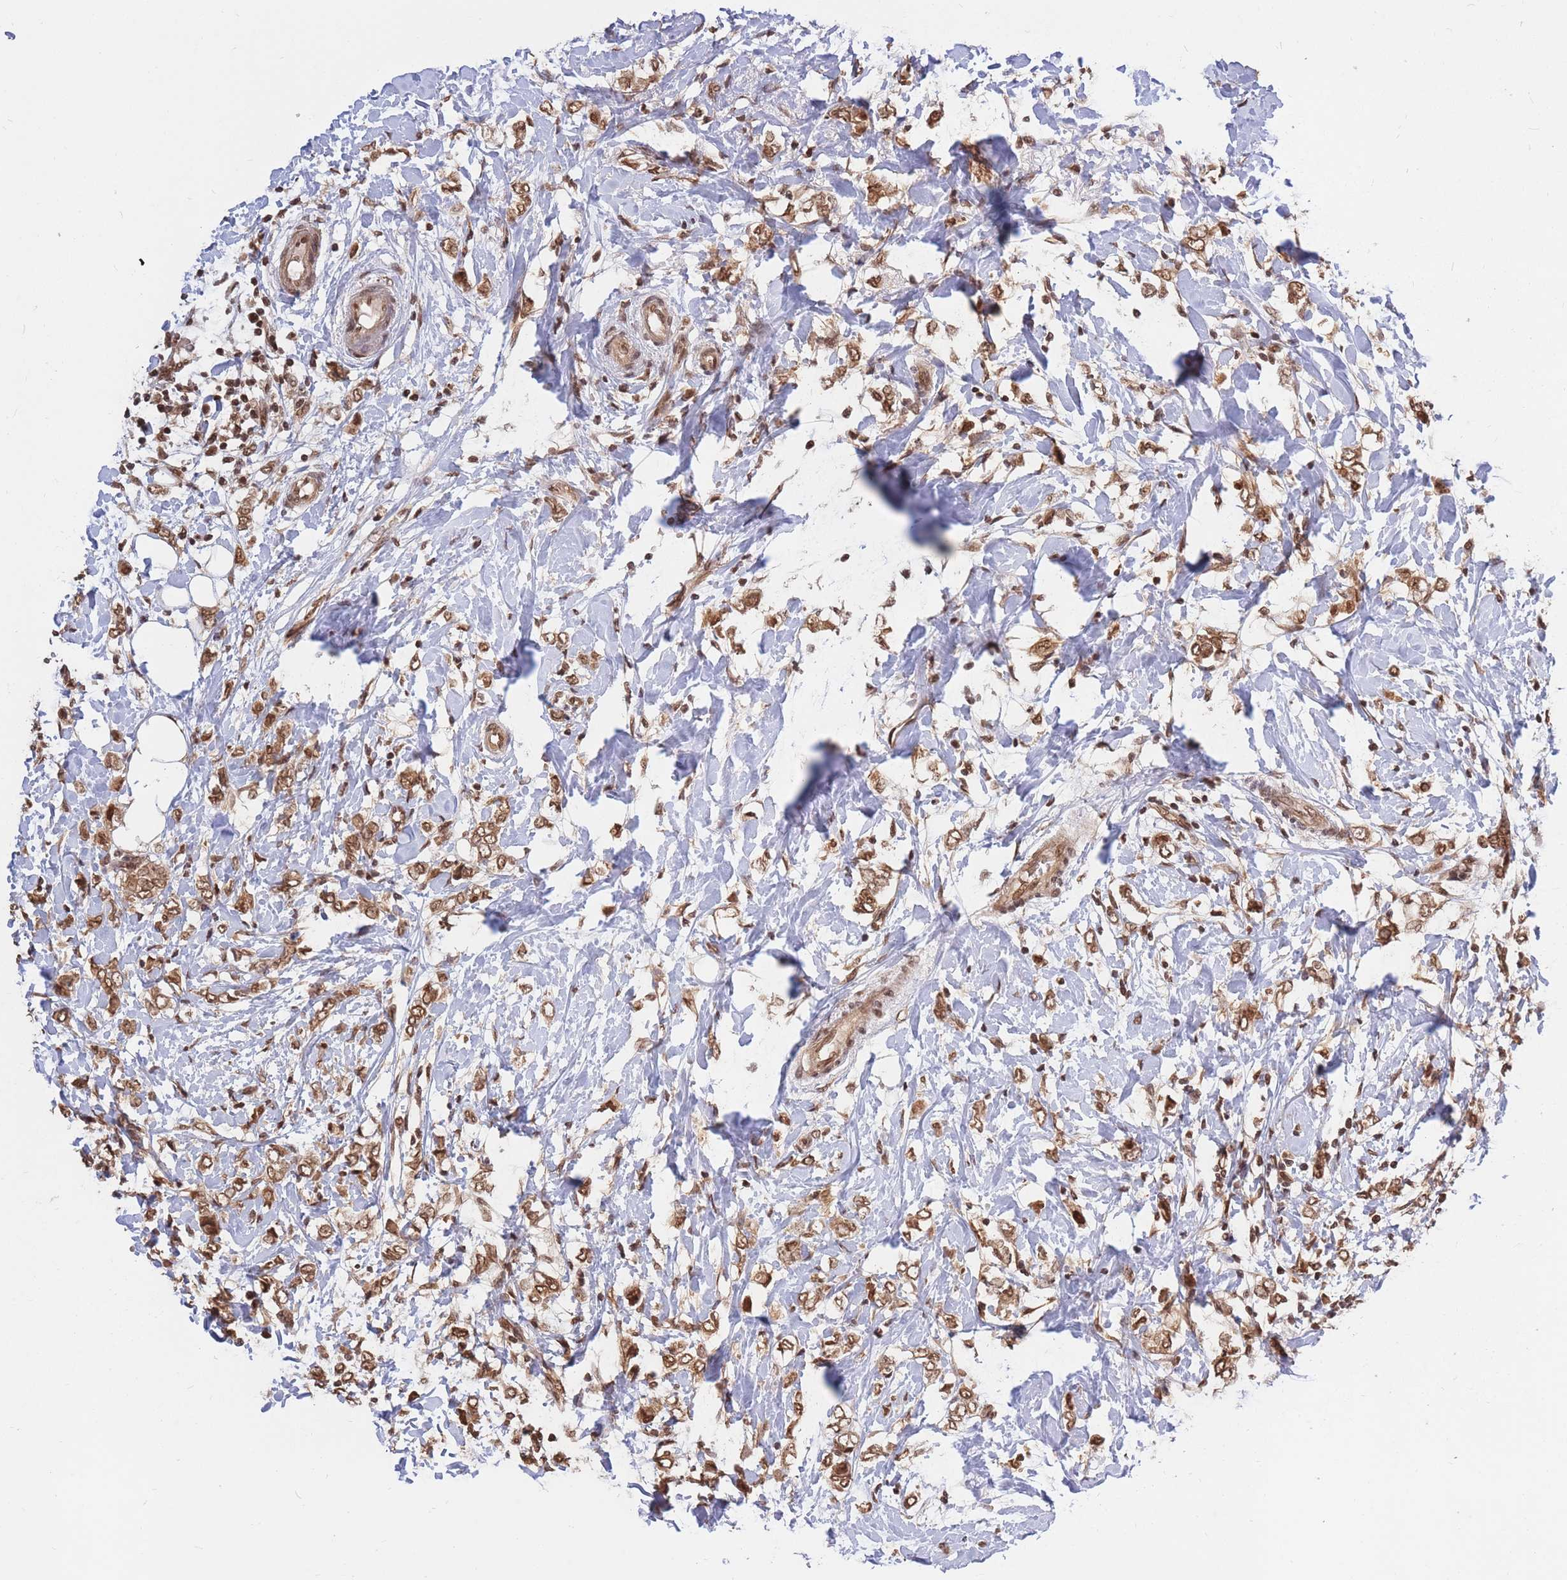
{"staining": {"intensity": "moderate", "quantity": ">75%", "location": "cytoplasmic/membranous,nuclear"}, "tissue": "breast cancer", "cell_type": "Tumor cells", "image_type": "cancer", "snomed": [{"axis": "morphology", "description": "Normal tissue, NOS"}, {"axis": "morphology", "description": "Lobular carcinoma"}, {"axis": "topography", "description": "Breast"}], "caption": "Immunohistochemical staining of breast cancer demonstrates medium levels of moderate cytoplasmic/membranous and nuclear positivity in about >75% of tumor cells. The staining is performed using DAB brown chromogen to label protein expression. The nuclei are counter-stained blue using hematoxylin.", "gene": "SRA1", "patient": {"sex": "female", "age": 47}}